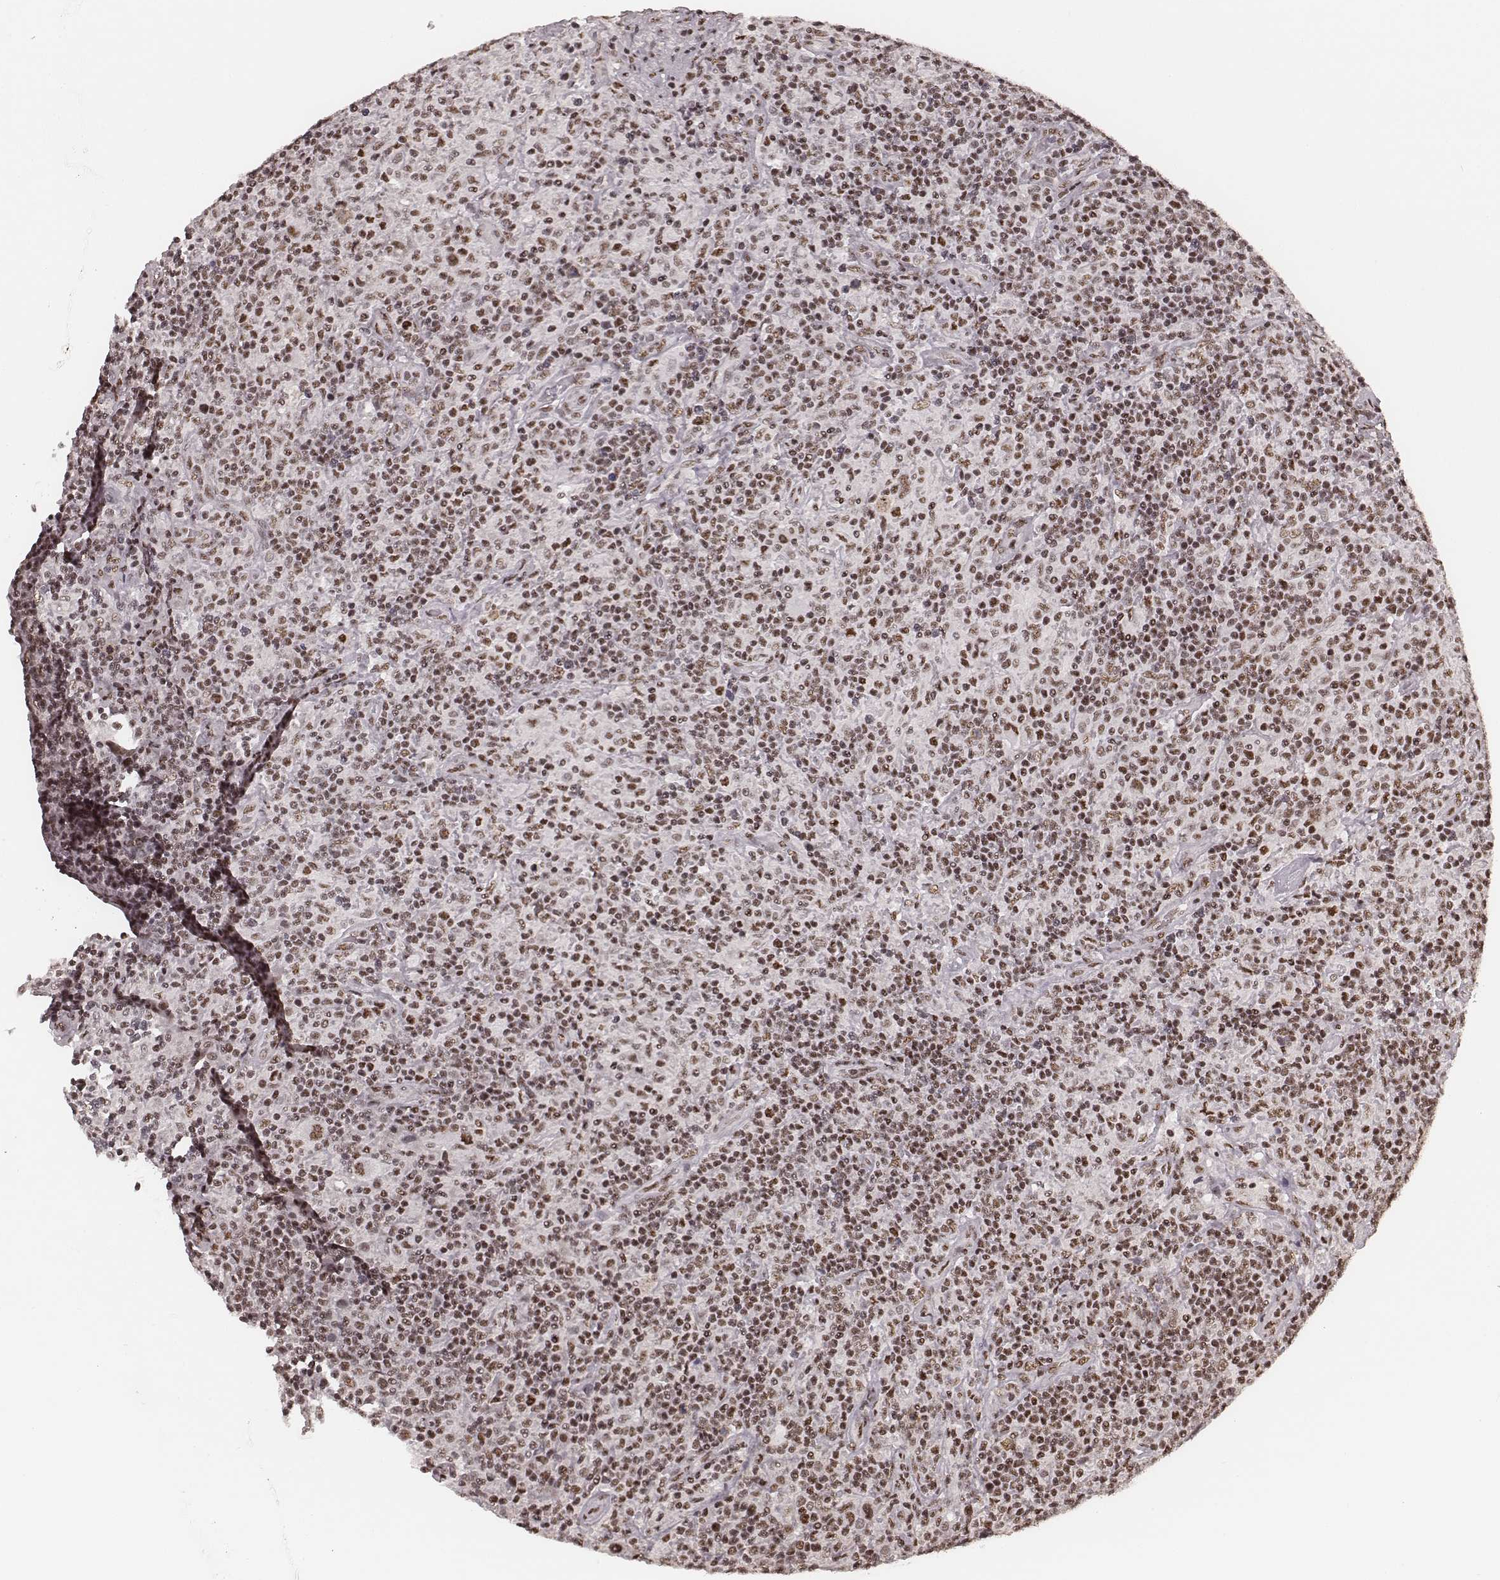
{"staining": {"intensity": "moderate", "quantity": ">75%", "location": "nuclear"}, "tissue": "lymphoma", "cell_type": "Tumor cells", "image_type": "cancer", "snomed": [{"axis": "morphology", "description": "Hodgkin's disease, NOS"}, {"axis": "topography", "description": "Lymph node"}], "caption": "The immunohistochemical stain labels moderate nuclear expression in tumor cells of Hodgkin's disease tissue.", "gene": "LUC7L", "patient": {"sex": "male", "age": 70}}